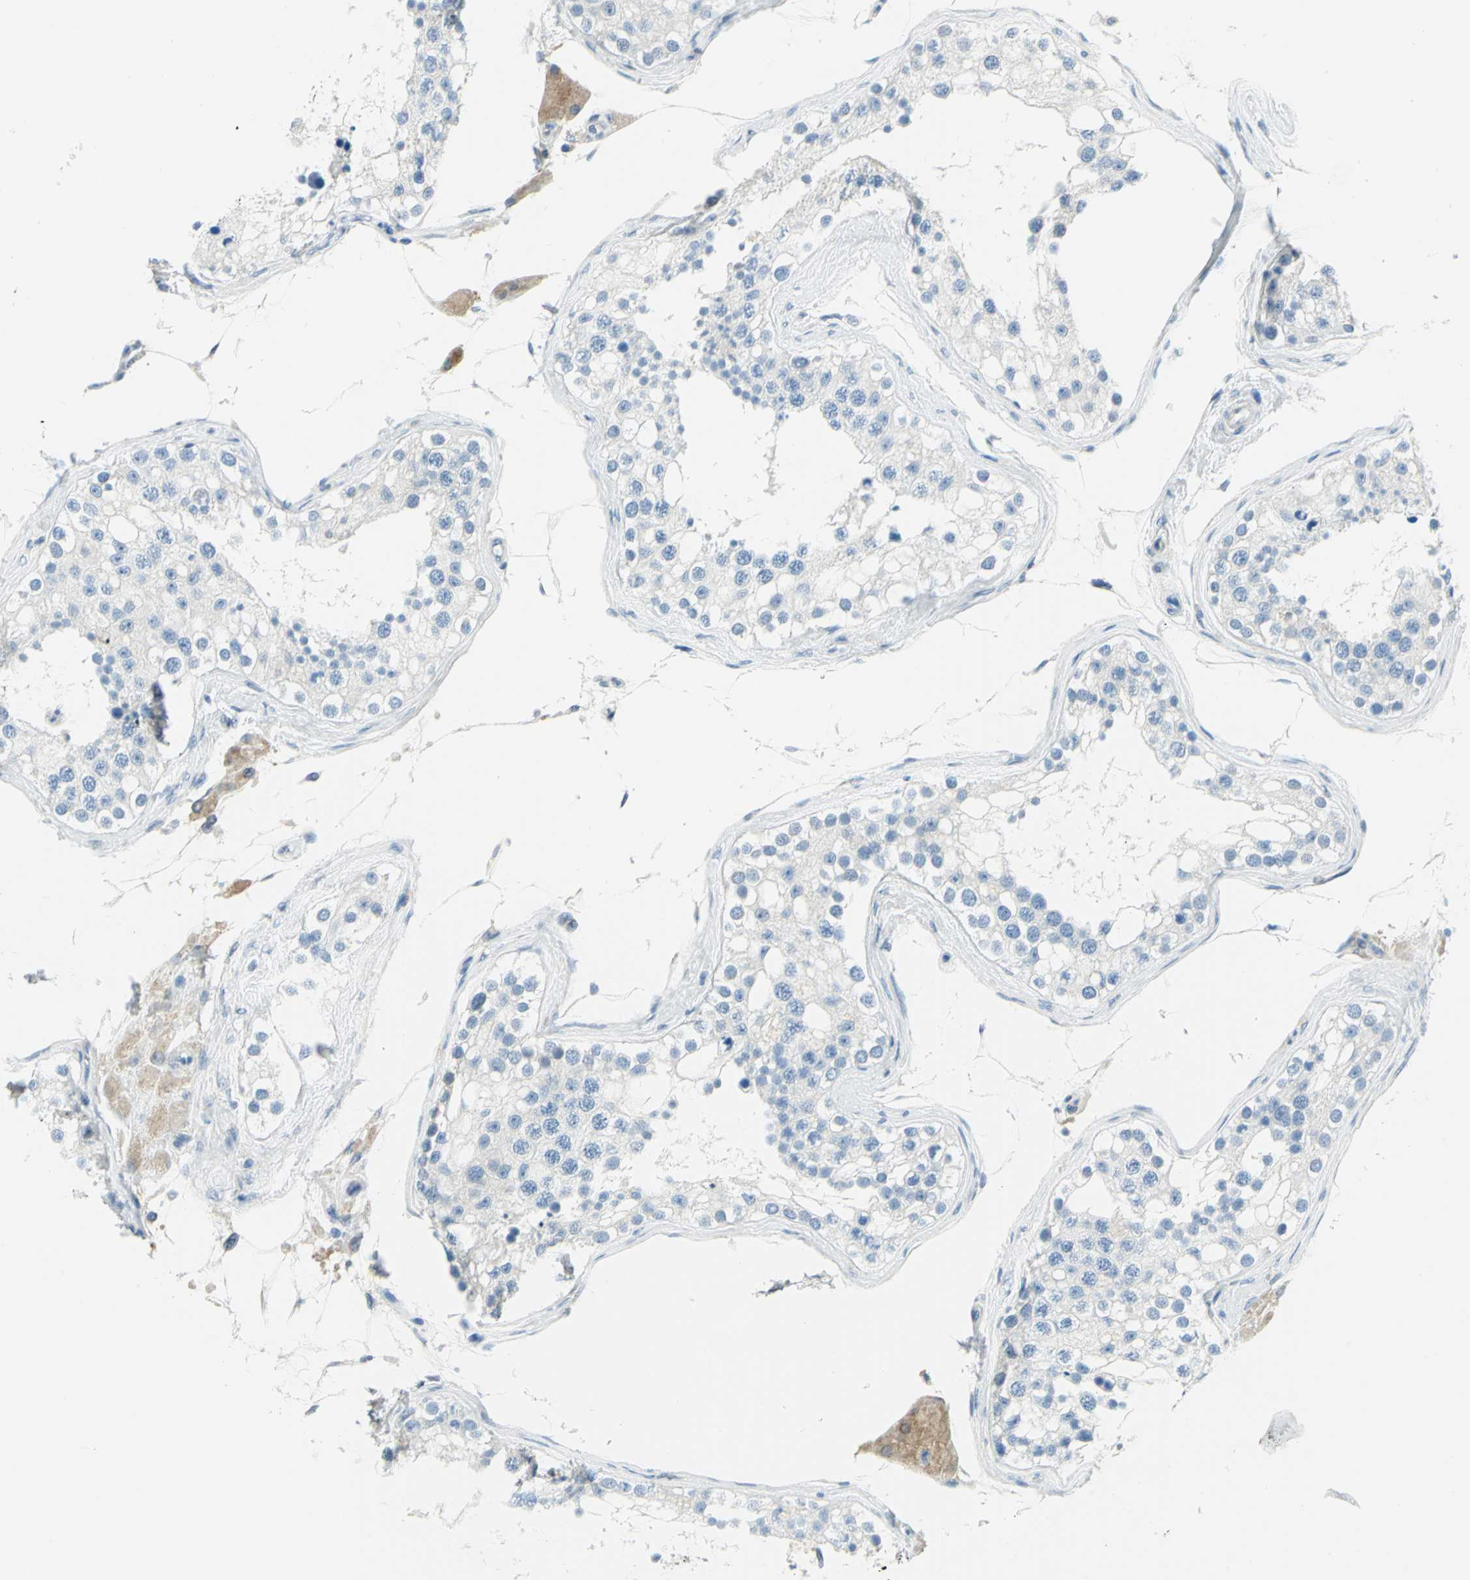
{"staining": {"intensity": "negative", "quantity": "none", "location": "none"}, "tissue": "testis", "cell_type": "Cells in seminiferous ducts", "image_type": "normal", "snomed": [{"axis": "morphology", "description": "Normal tissue, NOS"}, {"axis": "topography", "description": "Testis"}], "caption": "DAB (3,3'-diaminobenzidine) immunohistochemical staining of normal human testis shows no significant expression in cells in seminiferous ducts. (Immunohistochemistry, brightfield microscopy, high magnification).", "gene": "ALDOA", "patient": {"sex": "male", "age": 68}}